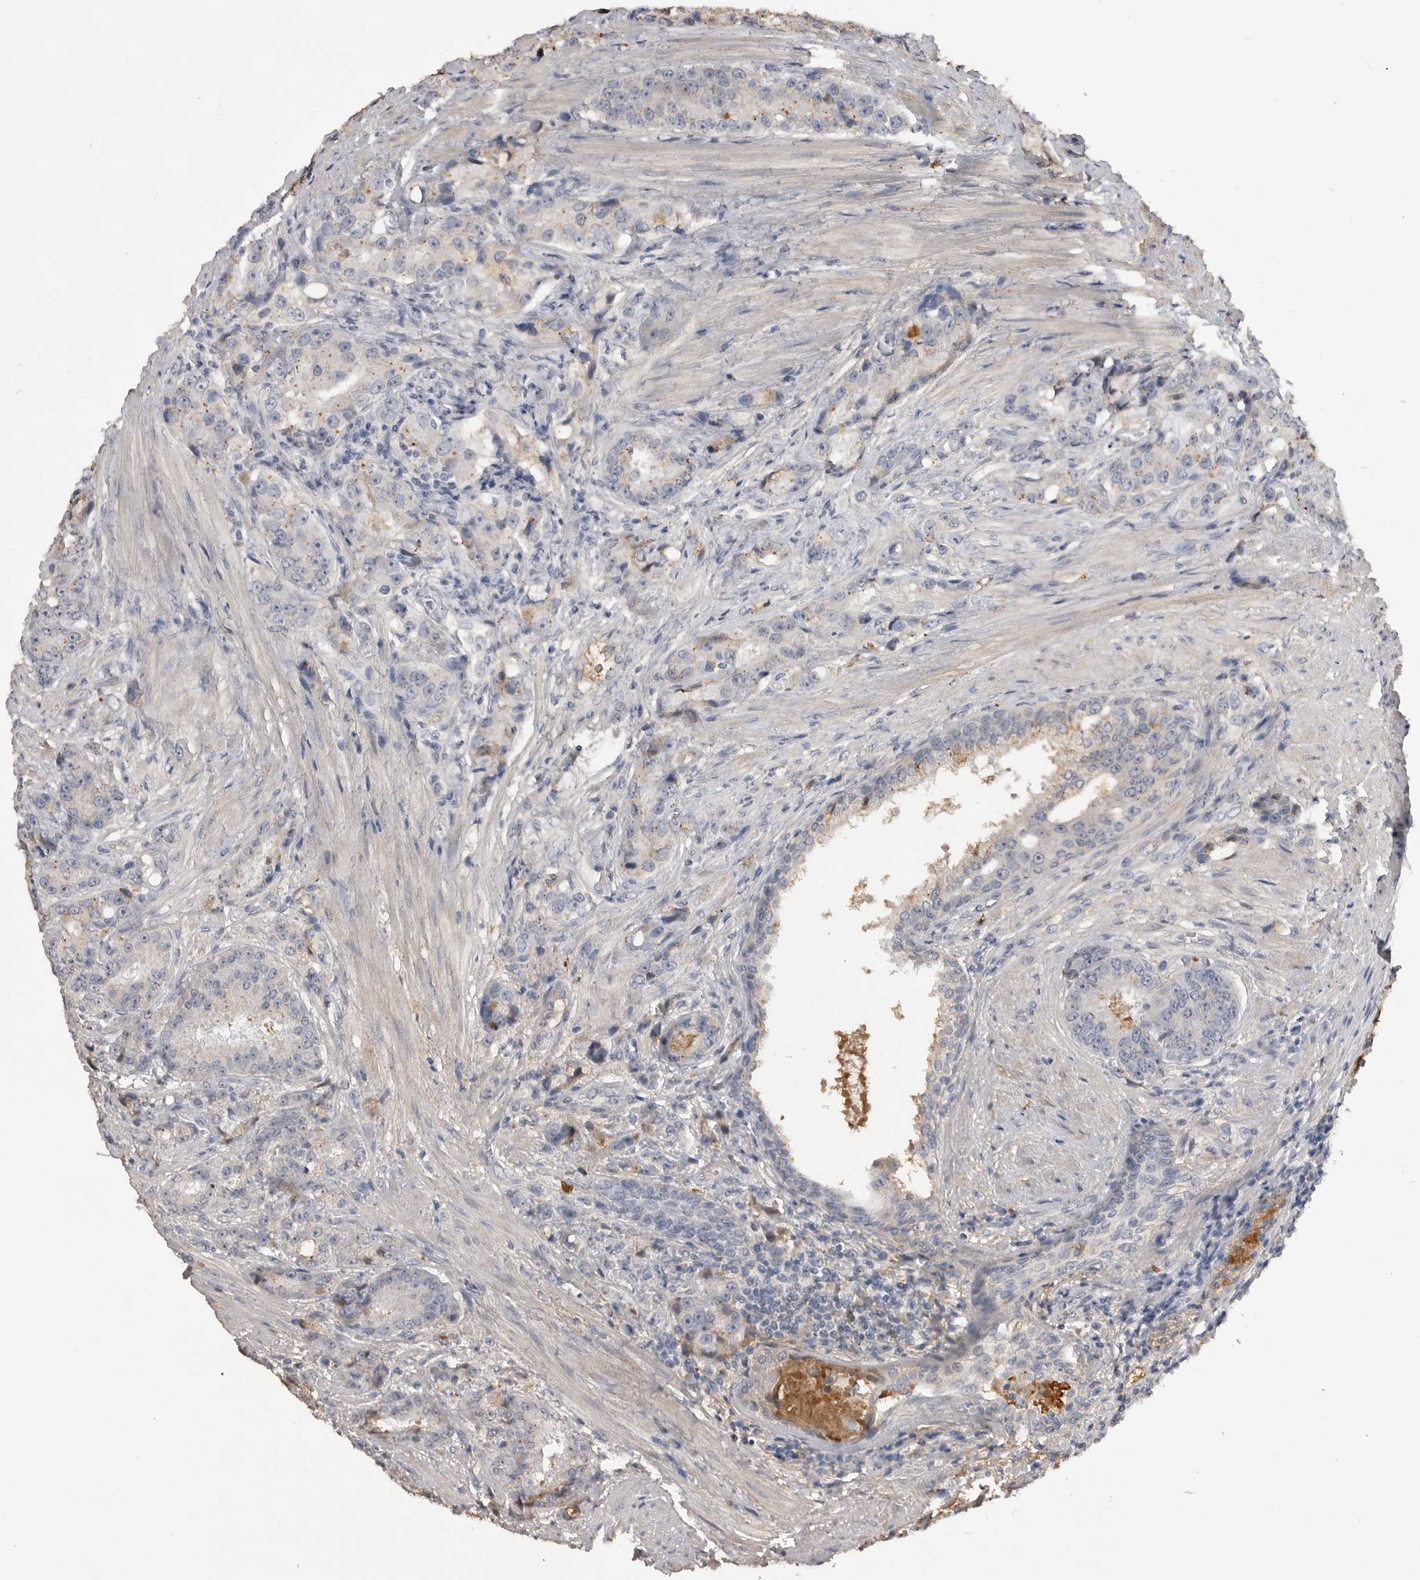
{"staining": {"intensity": "negative", "quantity": "none", "location": "none"}, "tissue": "prostate cancer", "cell_type": "Tumor cells", "image_type": "cancer", "snomed": [{"axis": "morphology", "description": "Adenocarcinoma, High grade"}, {"axis": "topography", "description": "Prostate"}], "caption": "Human high-grade adenocarcinoma (prostate) stained for a protein using immunohistochemistry shows no expression in tumor cells.", "gene": "AHSG", "patient": {"sex": "male", "age": 60}}